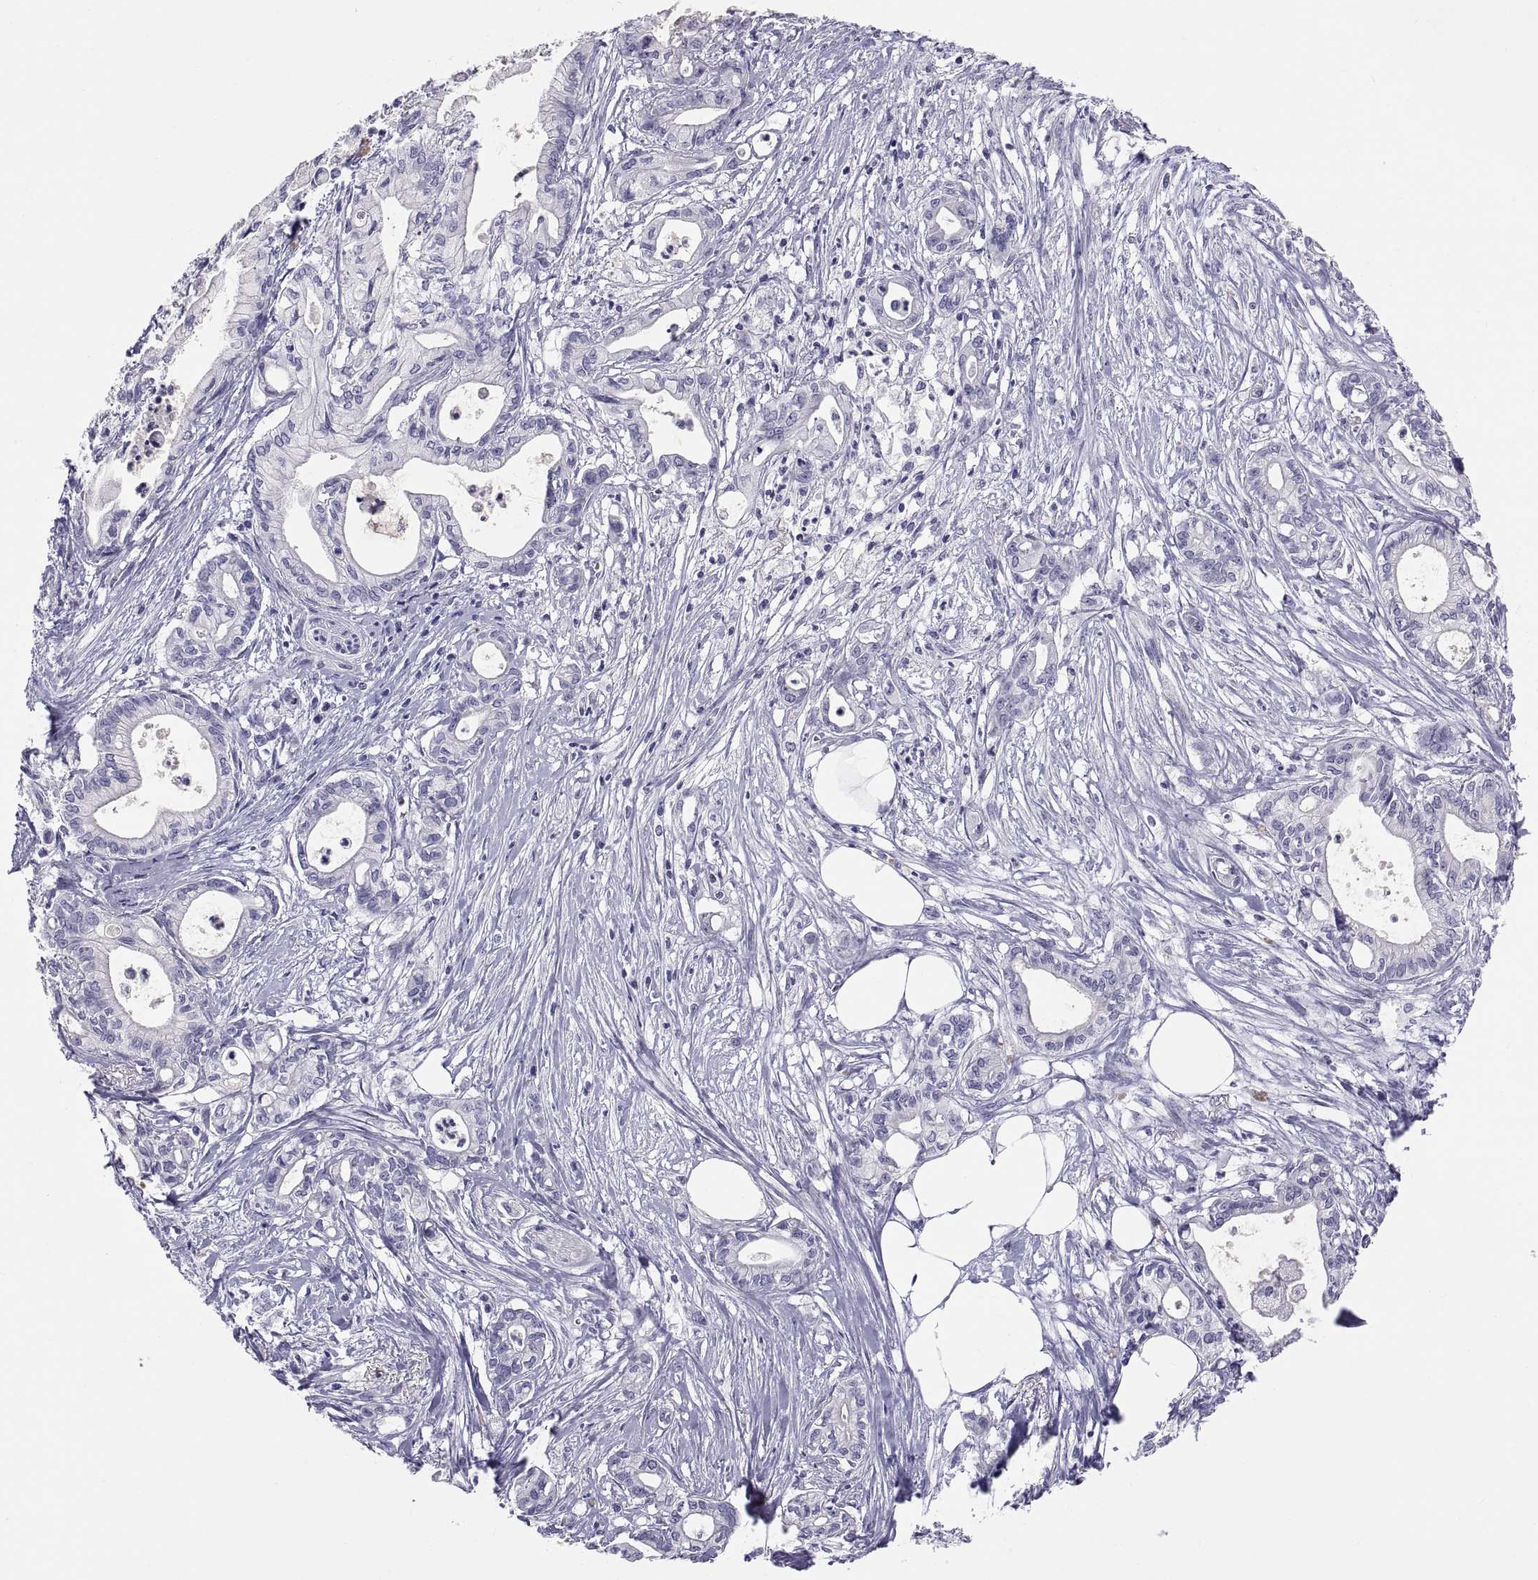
{"staining": {"intensity": "negative", "quantity": "none", "location": "none"}, "tissue": "pancreatic cancer", "cell_type": "Tumor cells", "image_type": "cancer", "snomed": [{"axis": "morphology", "description": "Adenocarcinoma, NOS"}, {"axis": "topography", "description": "Pancreas"}], "caption": "Immunohistochemistry histopathology image of pancreatic cancer (adenocarcinoma) stained for a protein (brown), which exhibits no positivity in tumor cells.", "gene": "FAM170A", "patient": {"sex": "male", "age": 71}}